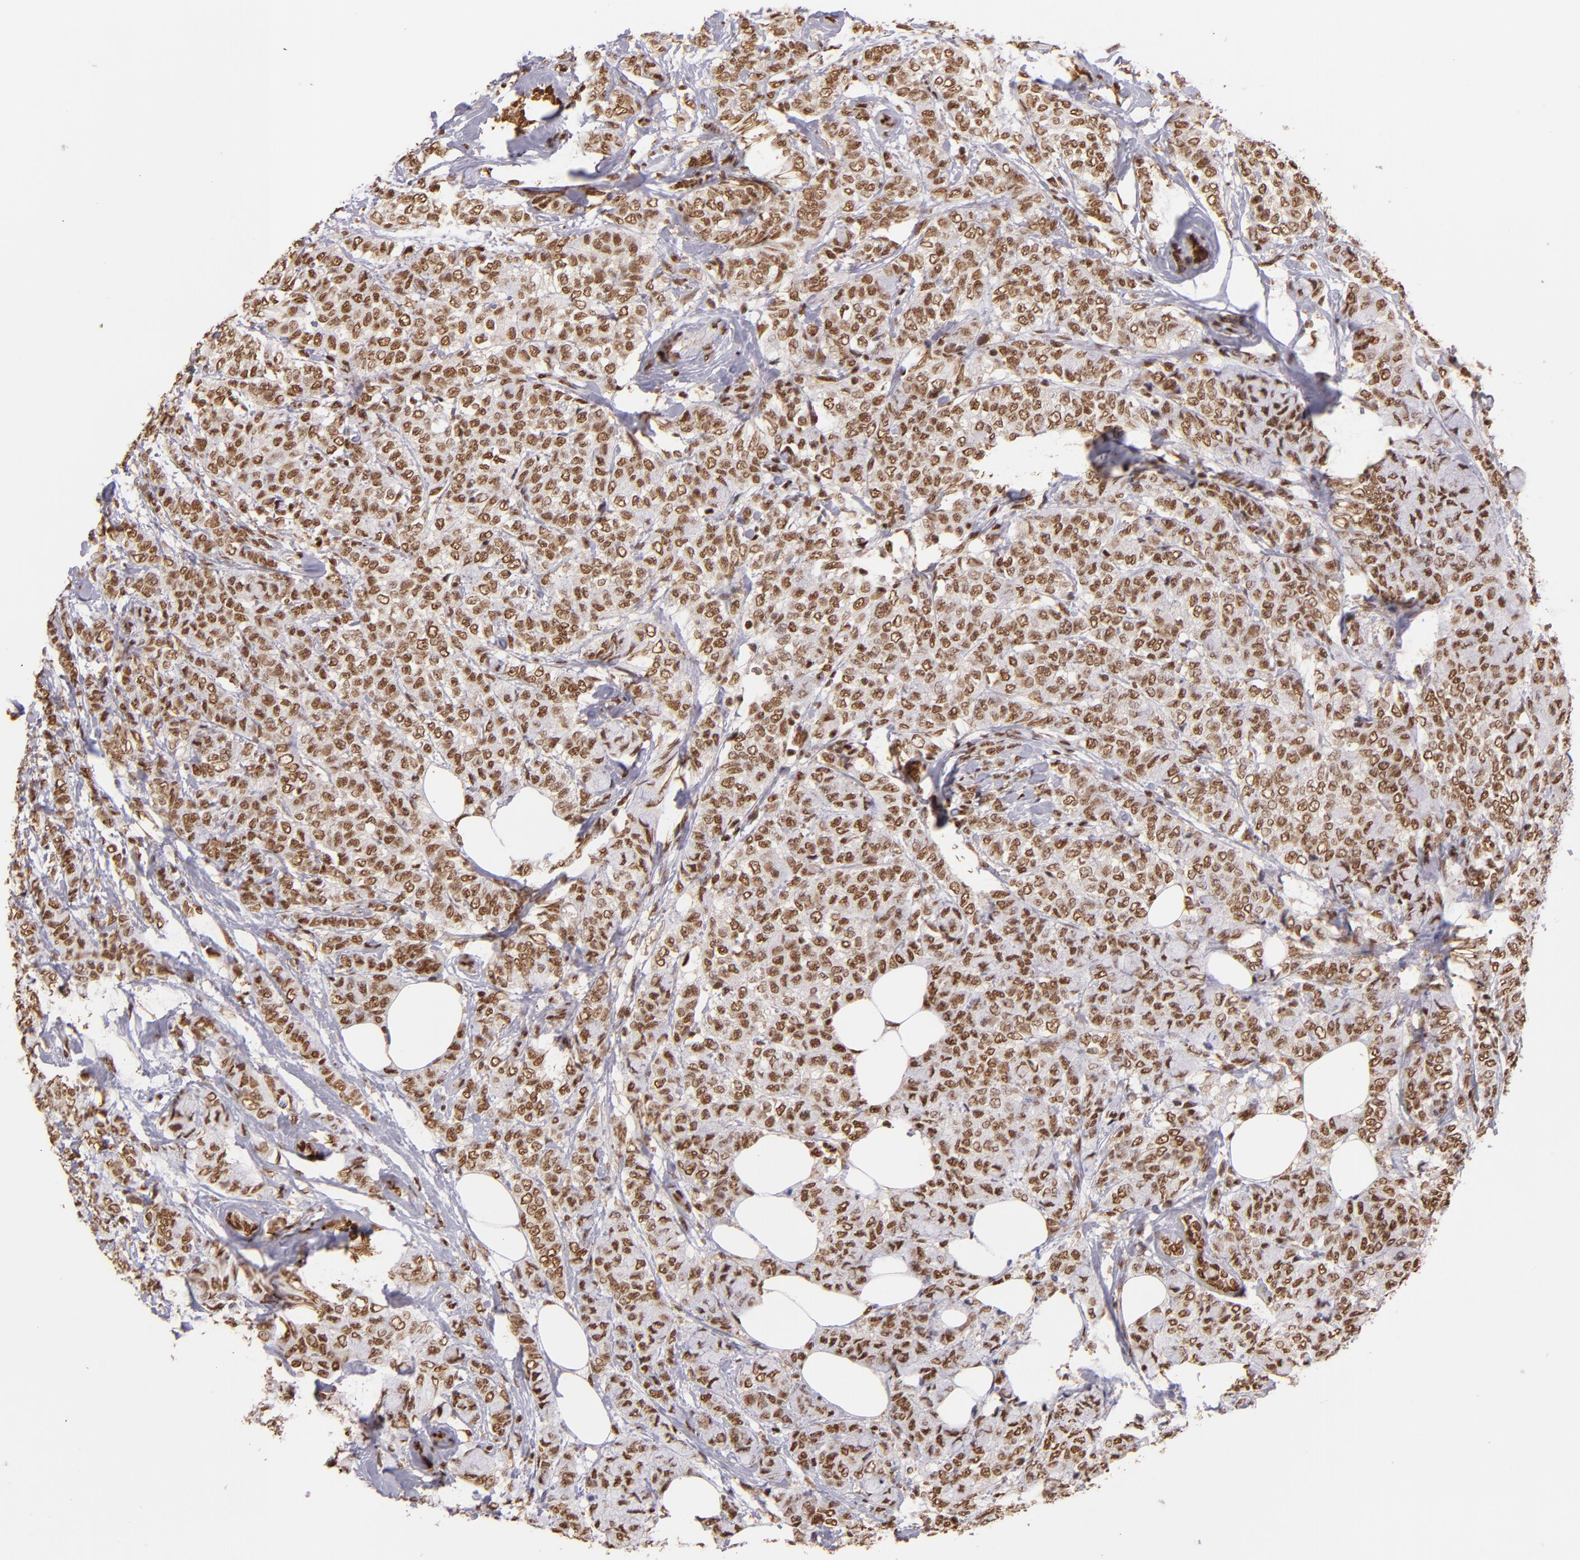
{"staining": {"intensity": "moderate", "quantity": ">75%", "location": "cytoplasmic/membranous,nuclear"}, "tissue": "breast cancer", "cell_type": "Tumor cells", "image_type": "cancer", "snomed": [{"axis": "morphology", "description": "Lobular carcinoma"}, {"axis": "topography", "description": "Breast"}], "caption": "DAB immunohistochemical staining of human breast lobular carcinoma exhibits moderate cytoplasmic/membranous and nuclear protein staining in approximately >75% of tumor cells.", "gene": "SP1", "patient": {"sex": "female", "age": 60}}